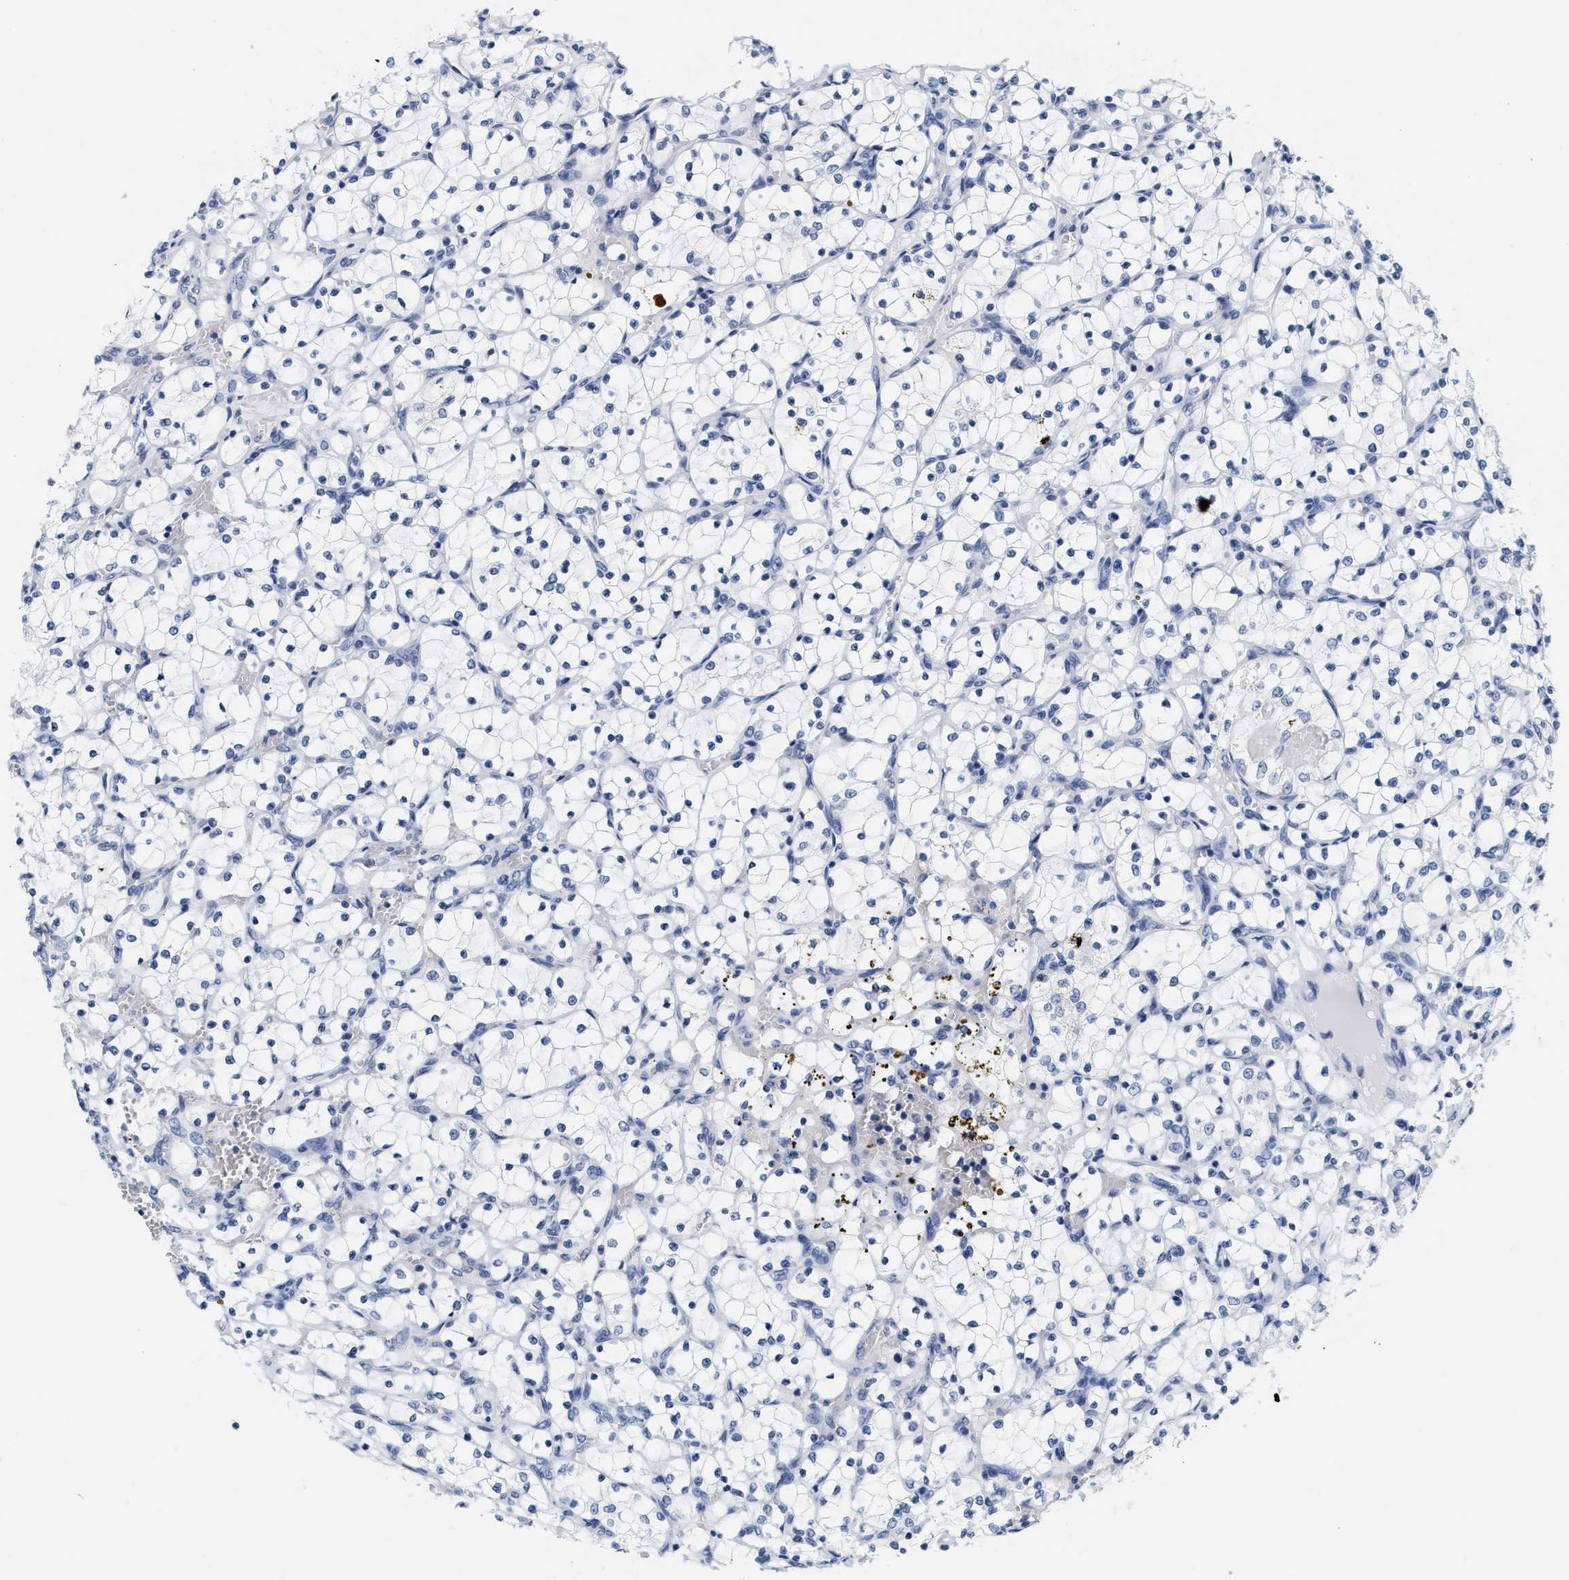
{"staining": {"intensity": "negative", "quantity": "none", "location": "none"}, "tissue": "renal cancer", "cell_type": "Tumor cells", "image_type": "cancer", "snomed": [{"axis": "morphology", "description": "Adenocarcinoma, NOS"}, {"axis": "topography", "description": "Kidney"}], "caption": "Immunohistochemistry (IHC) photomicrograph of renal adenocarcinoma stained for a protein (brown), which displays no staining in tumor cells. The staining was performed using DAB (3,3'-diaminobenzidine) to visualize the protein expression in brown, while the nuclei were stained in blue with hematoxylin (Magnification: 20x).", "gene": "RYR2", "patient": {"sex": "female", "age": 69}}